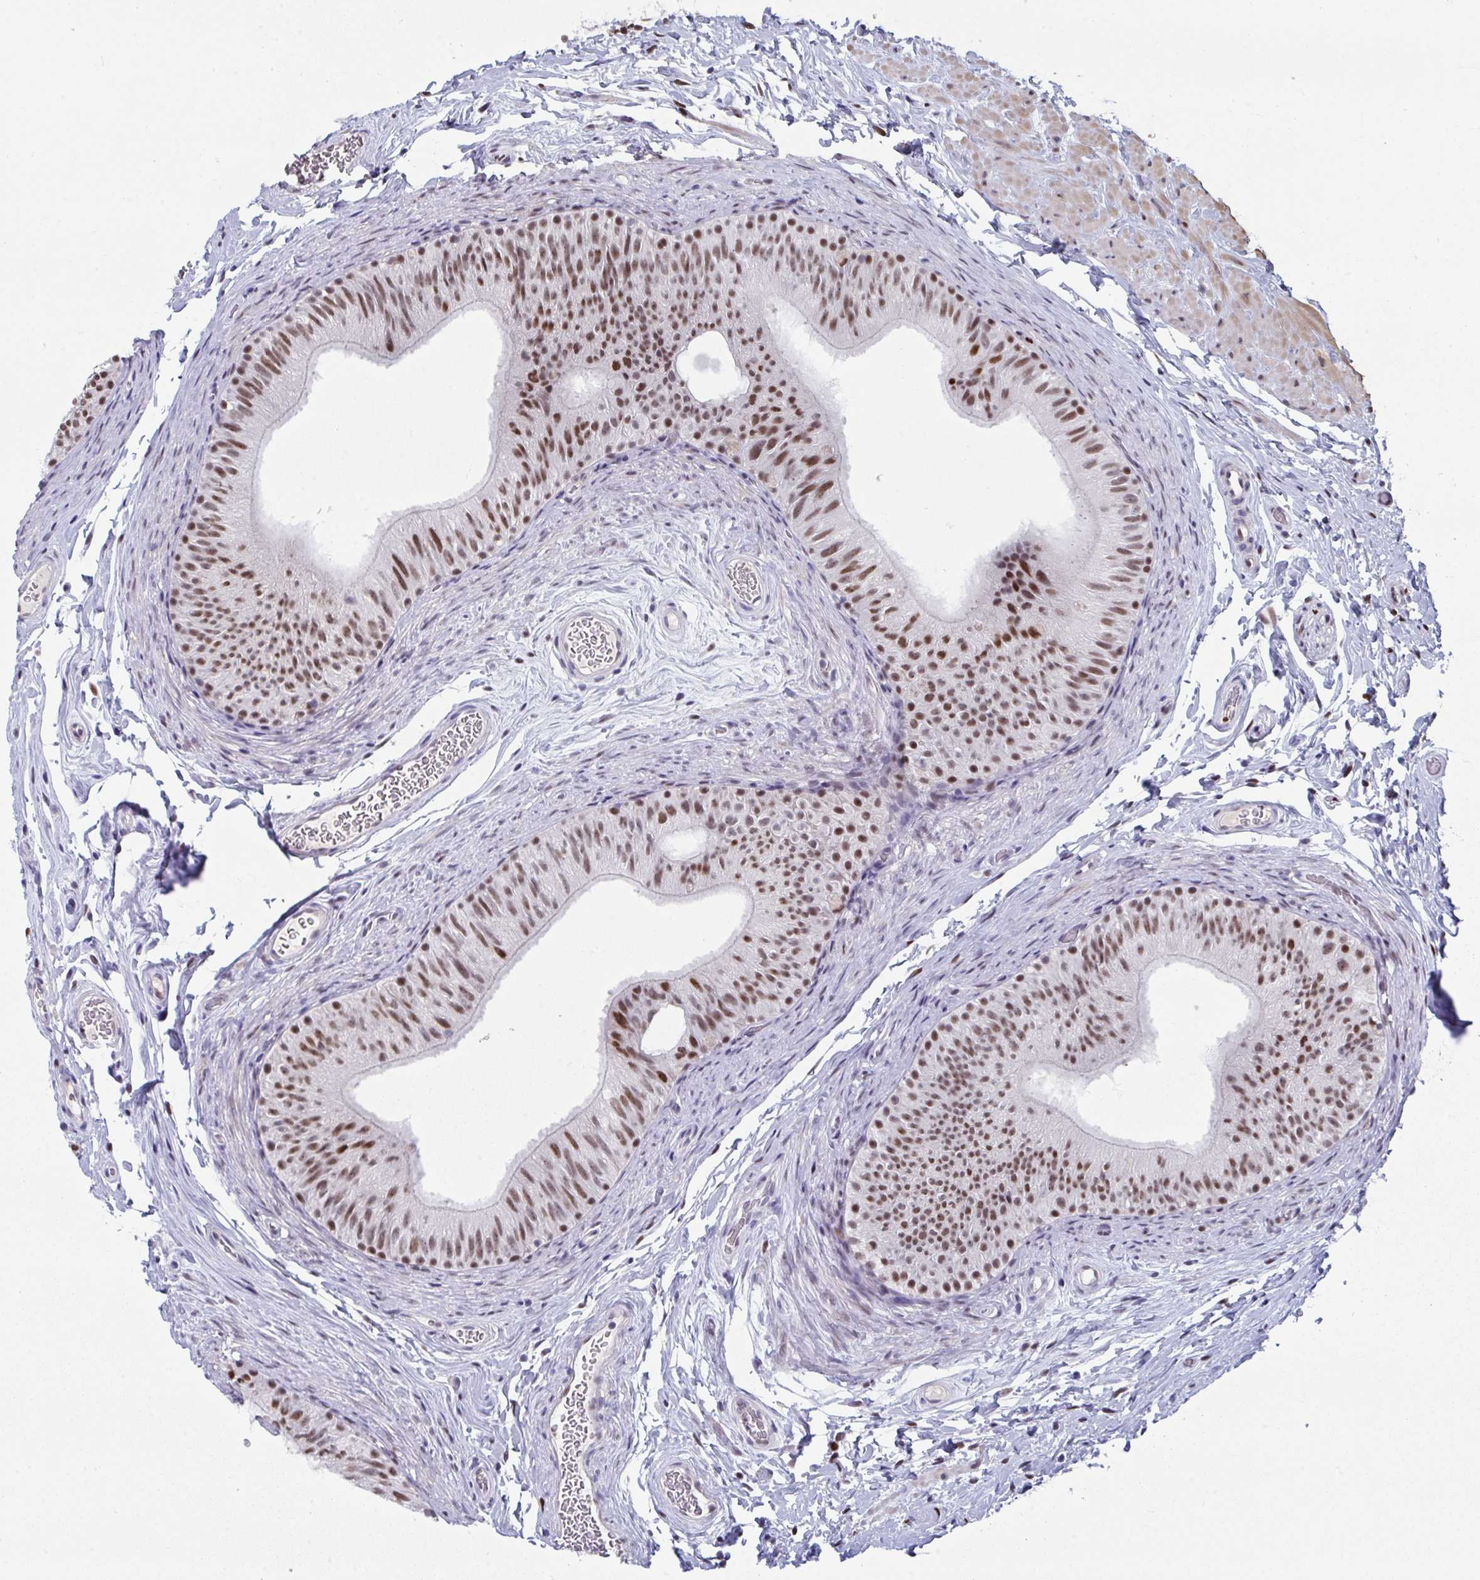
{"staining": {"intensity": "strong", "quantity": ">75%", "location": "nuclear"}, "tissue": "epididymis", "cell_type": "Glandular cells", "image_type": "normal", "snomed": [{"axis": "morphology", "description": "Normal tissue, NOS"}, {"axis": "topography", "description": "Epididymis, spermatic cord, NOS"}, {"axis": "topography", "description": "Epididymis"}], "caption": "Immunohistochemistry histopathology image of unremarkable epididymis: human epididymis stained using immunohistochemistry (IHC) demonstrates high levels of strong protein expression localized specifically in the nuclear of glandular cells, appearing as a nuclear brown color.", "gene": "JDP2", "patient": {"sex": "male", "age": 31}}